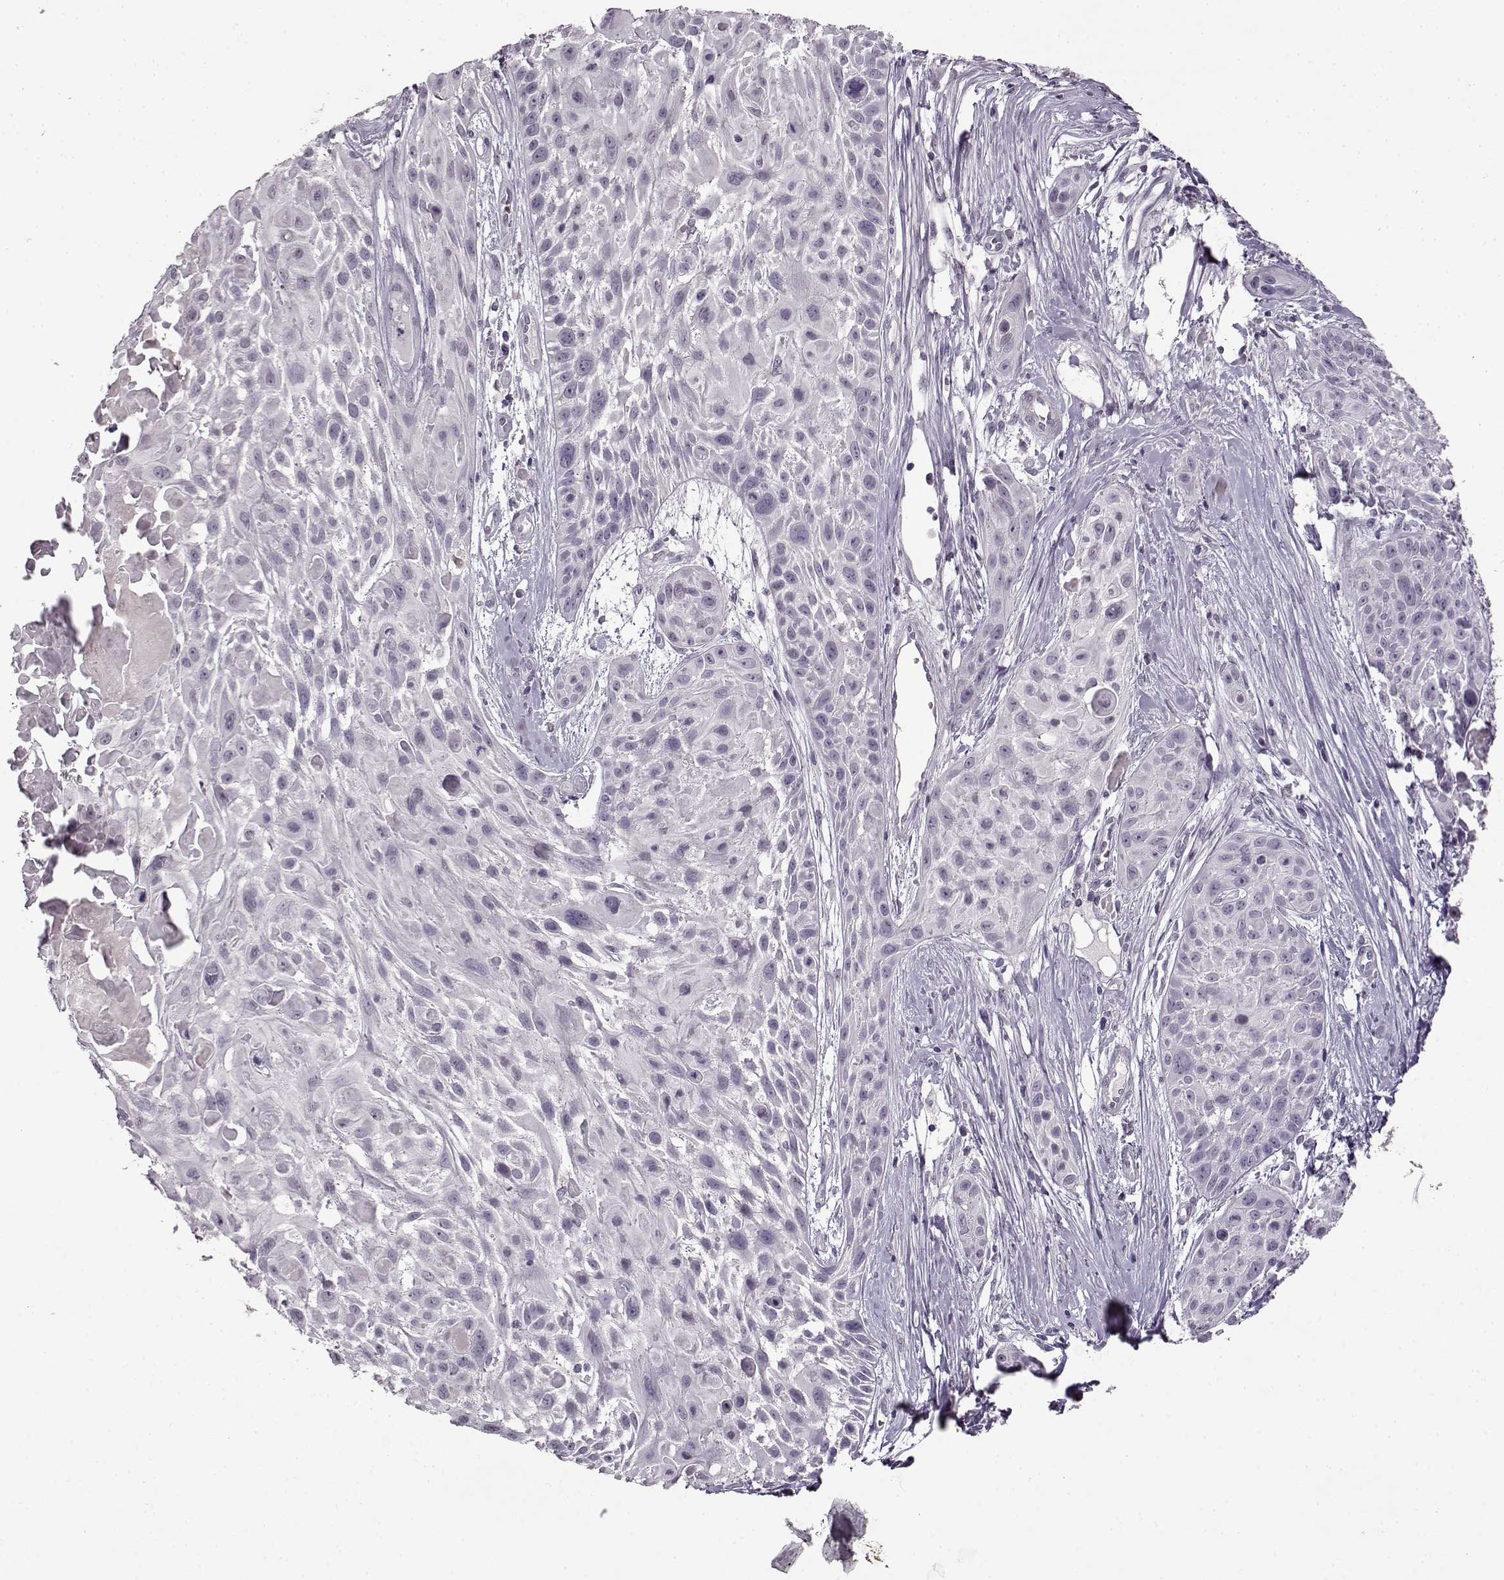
{"staining": {"intensity": "negative", "quantity": "none", "location": "none"}, "tissue": "skin cancer", "cell_type": "Tumor cells", "image_type": "cancer", "snomed": [{"axis": "morphology", "description": "Squamous cell carcinoma, NOS"}, {"axis": "topography", "description": "Skin"}, {"axis": "topography", "description": "Anal"}], "caption": "Protein analysis of squamous cell carcinoma (skin) reveals no significant positivity in tumor cells. (Stains: DAB (3,3'-diaminobenzidine) immunohistochemistry with hematoxylin counter stain, Microscopy: brightfield microscopy at high magnification).", "gene": "FSHB", "patient": {"sex": "female", "age": 75}}